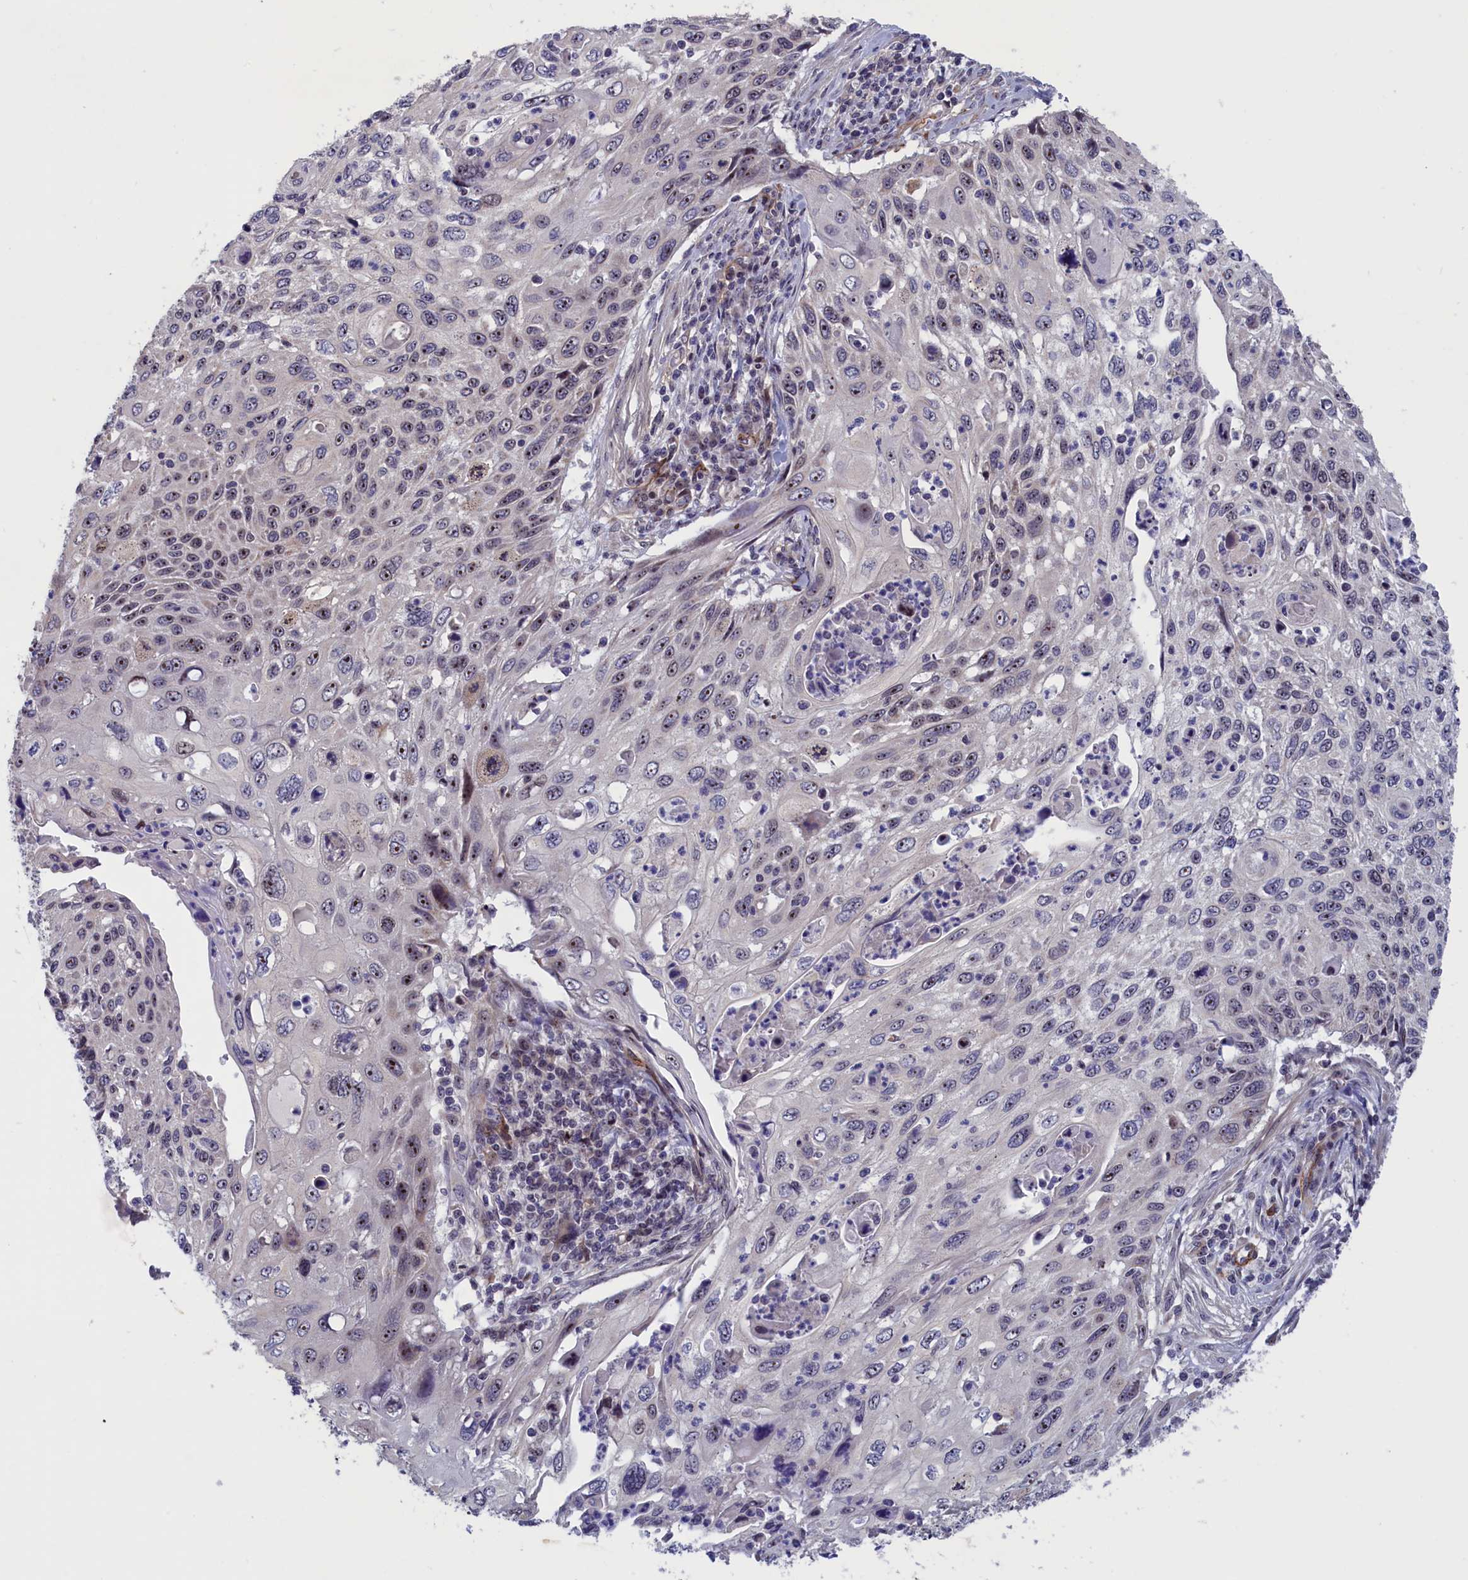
{"staining": {"intensity": "moderate", "quantity": "<25%", "location": "nuclear"}, "tissue": "cervical cancer", "cell_type": "Tumor cells", "image_type": "cancer", "snomed": [{"axis": "morphology", "description": "Squamous cell carcinoma, NOS"}, {"axis": "topography", "description": "Cervix"}], "caption": "Brown immunohistochemical staining in human squamous cell carcinoma (cervical) demonstrates moderate nuclear positivity in about <25% of tumor cells.", "gene": "PPAN", "patient": {"sex": "female", "age": 70}}